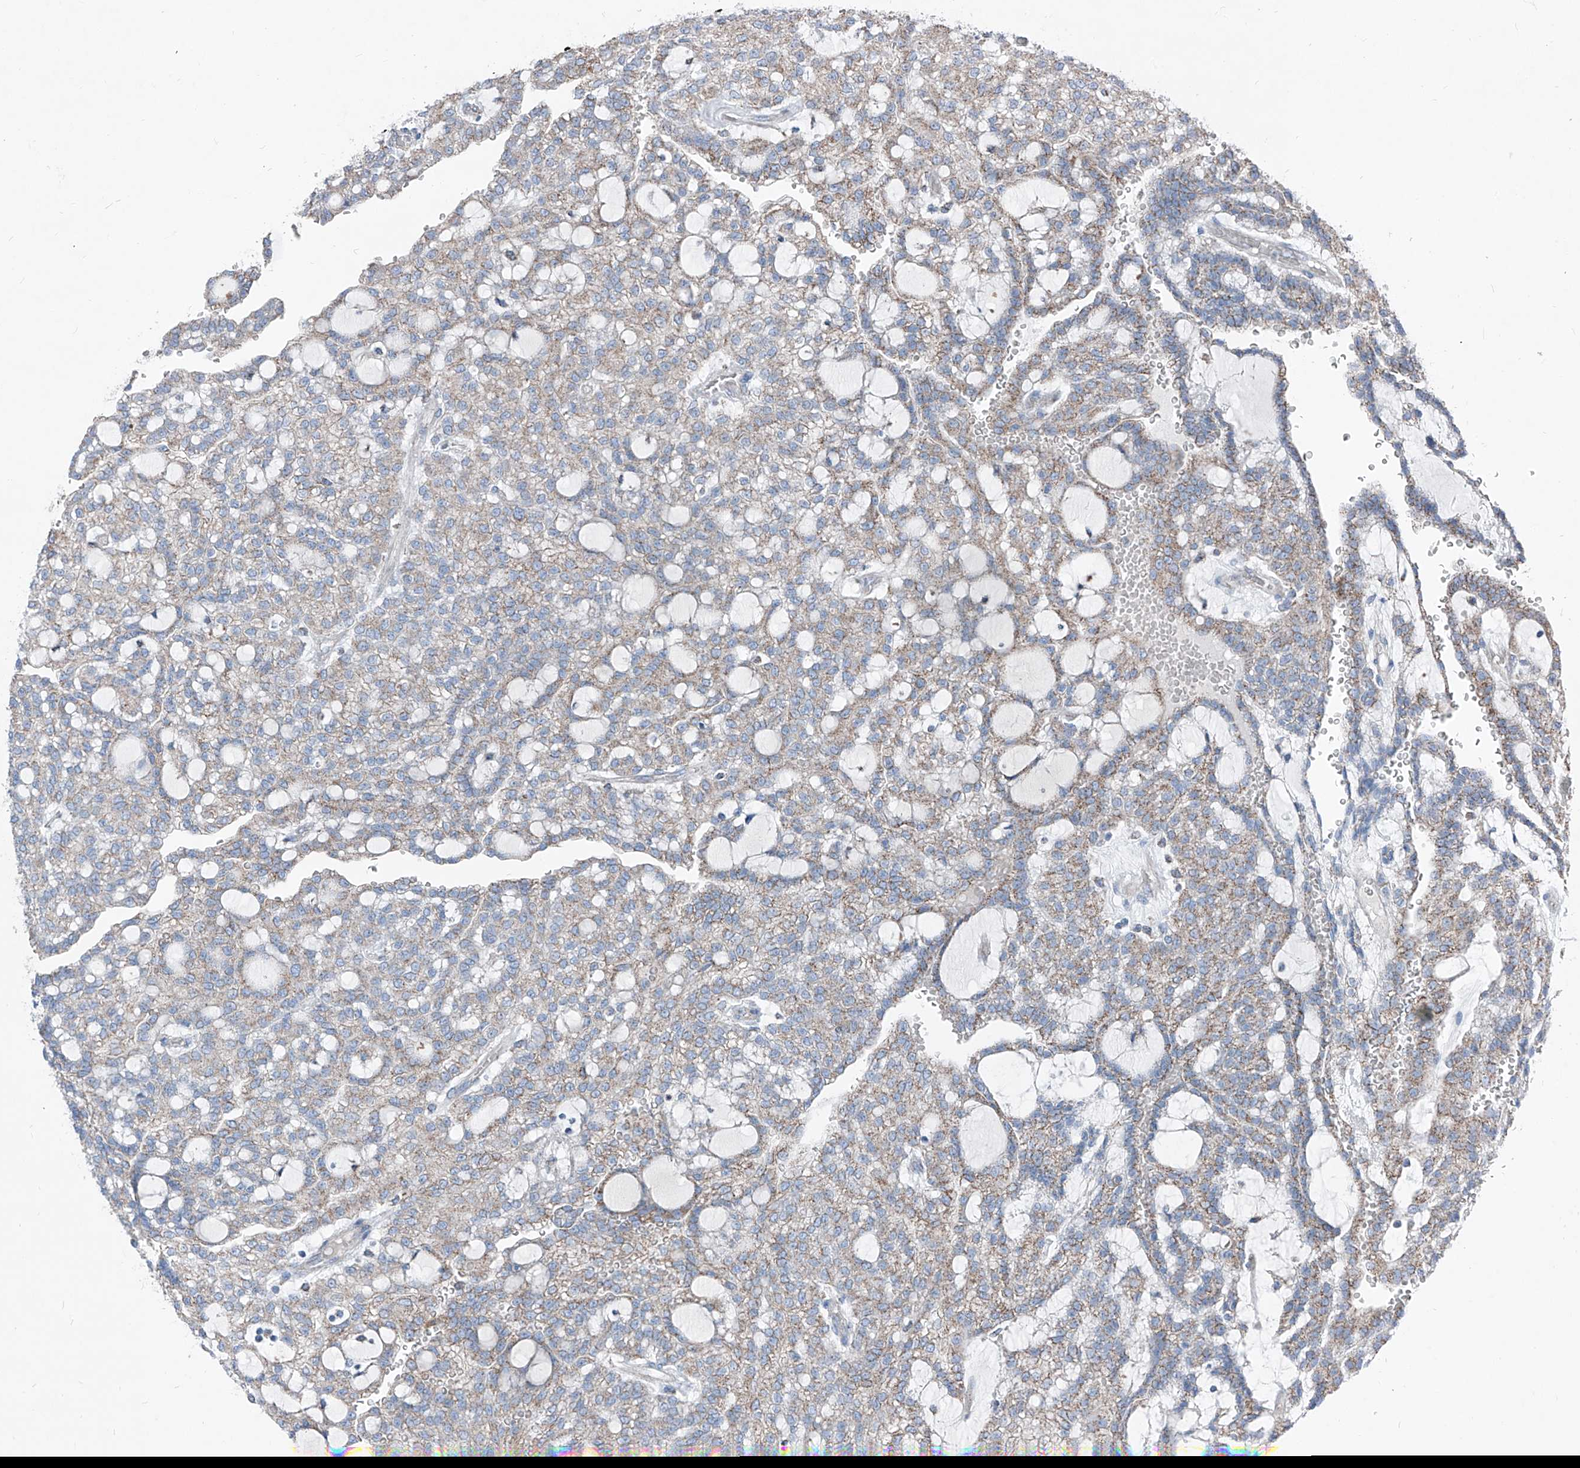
{"staining": {"intensity": "weak", "quantity": ">75%", "location": "cytoplasmic/membranous"}, "tissue": "renal cancer", "cell_type": "Tumor cells", "image_type": "cancer", "snomed": [{"axis": "morphology", "description": "Adenocarcinoma, NOS"}, {"axis": "topography", "description": "Kidney"}], "caption": "Protein positivity by immunohistochemistry (IHC) reveals weak cytoplasmic/membranous staining in approximately >75% of tumor cells in renal cancer (adenocarcinoma).", "gene": "AGPS", "patient": {"sex": "male", "age": 63}}